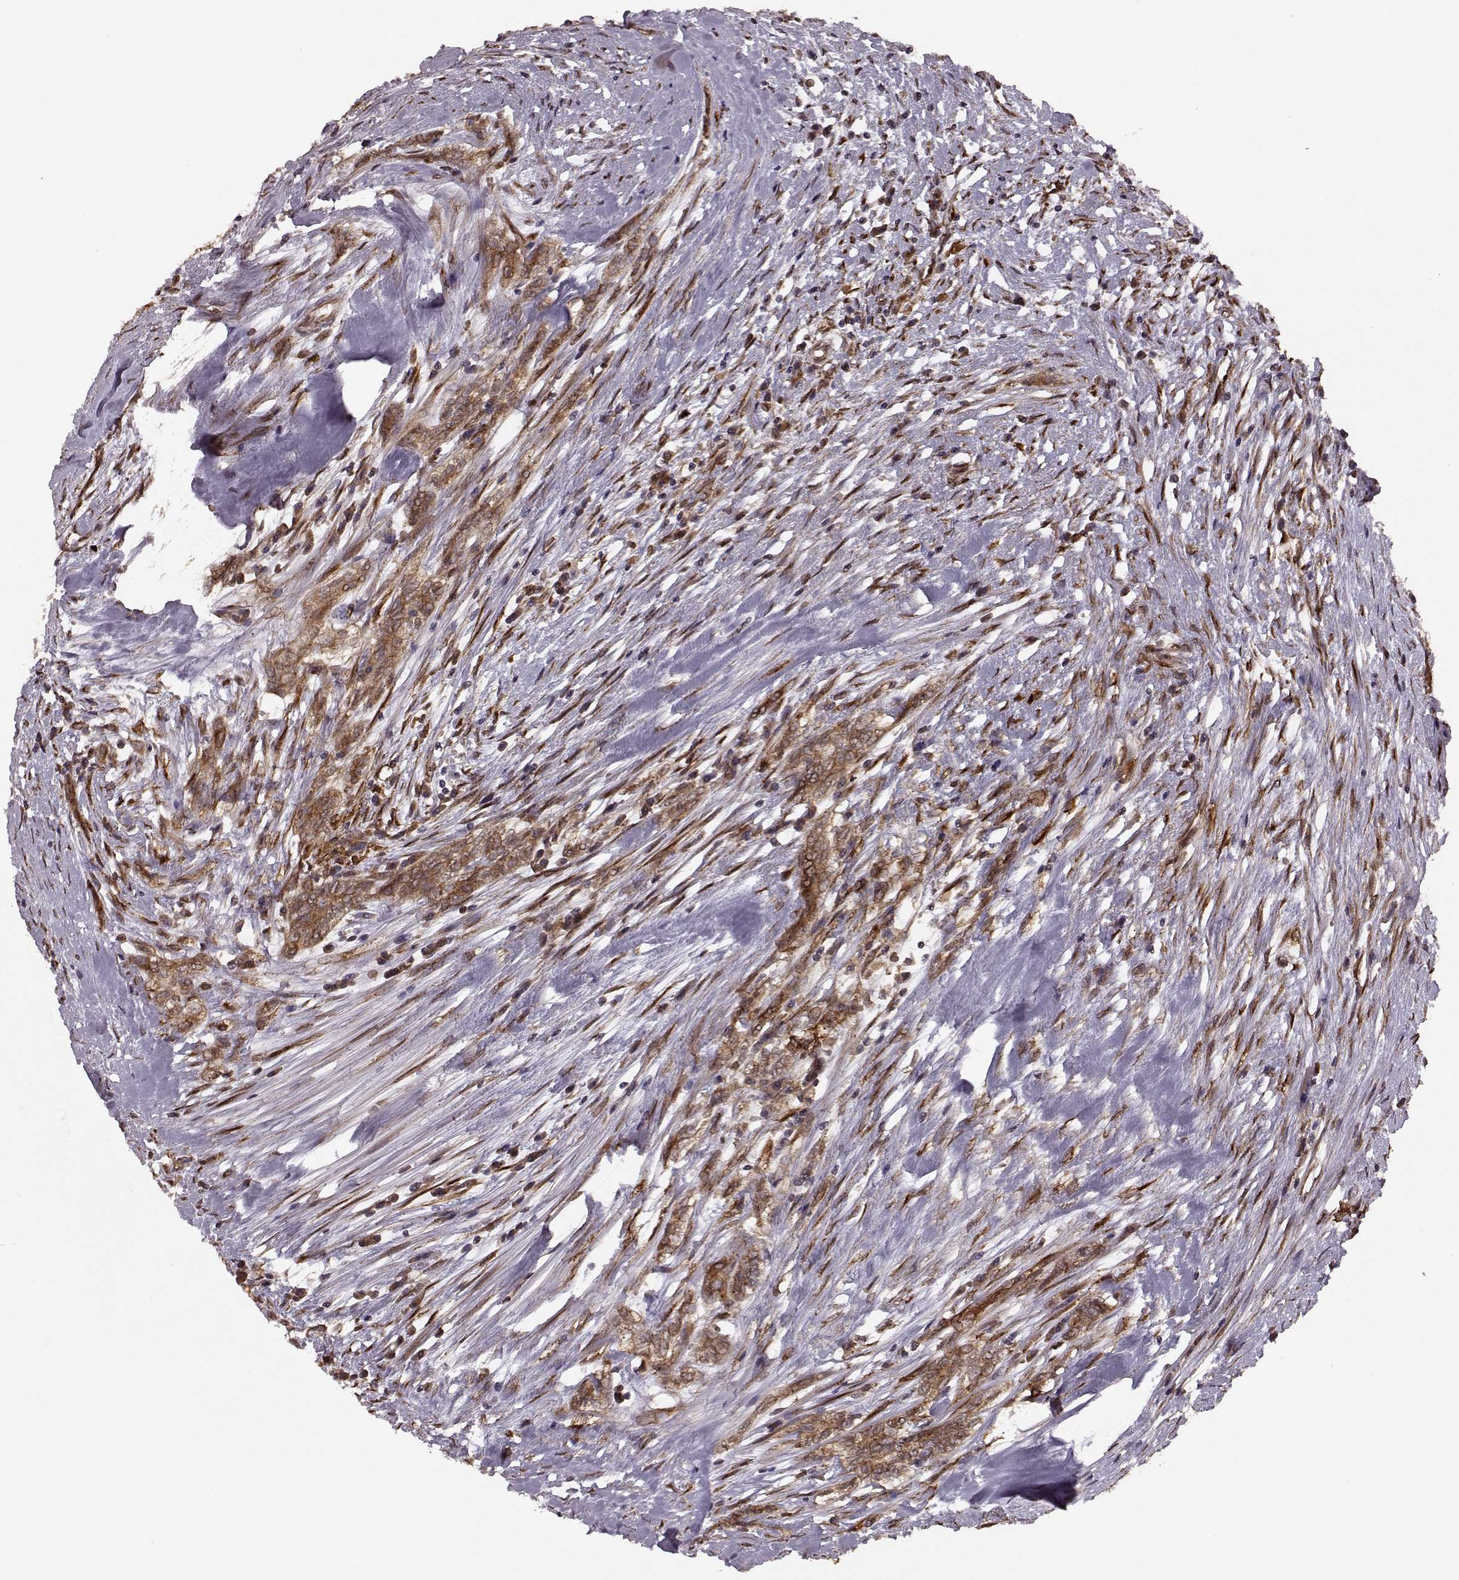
{"staining": {"intensity": "moderate", "quantity": ">75%", "location": "cytoplasmic/membranous"}, "tissue": "testis cancer", "cell_type": "Tumor cells", "image_type": "cancer", "snomed": [{"axis": "morphology", "description": "Carcinoma, Embryonal, NOS"}, {"axis": "topography", "description": "Testis"}], "caption": "High-power microscopy captured an immunohistochemistry (IHC) image of embryonal carcinoma (testis), revealing moderate cytoplasmic/membranous expression in about >75% of tumor cells.", "gene": "YIPF5", "patient": {"sex": "male", "age": 37}}